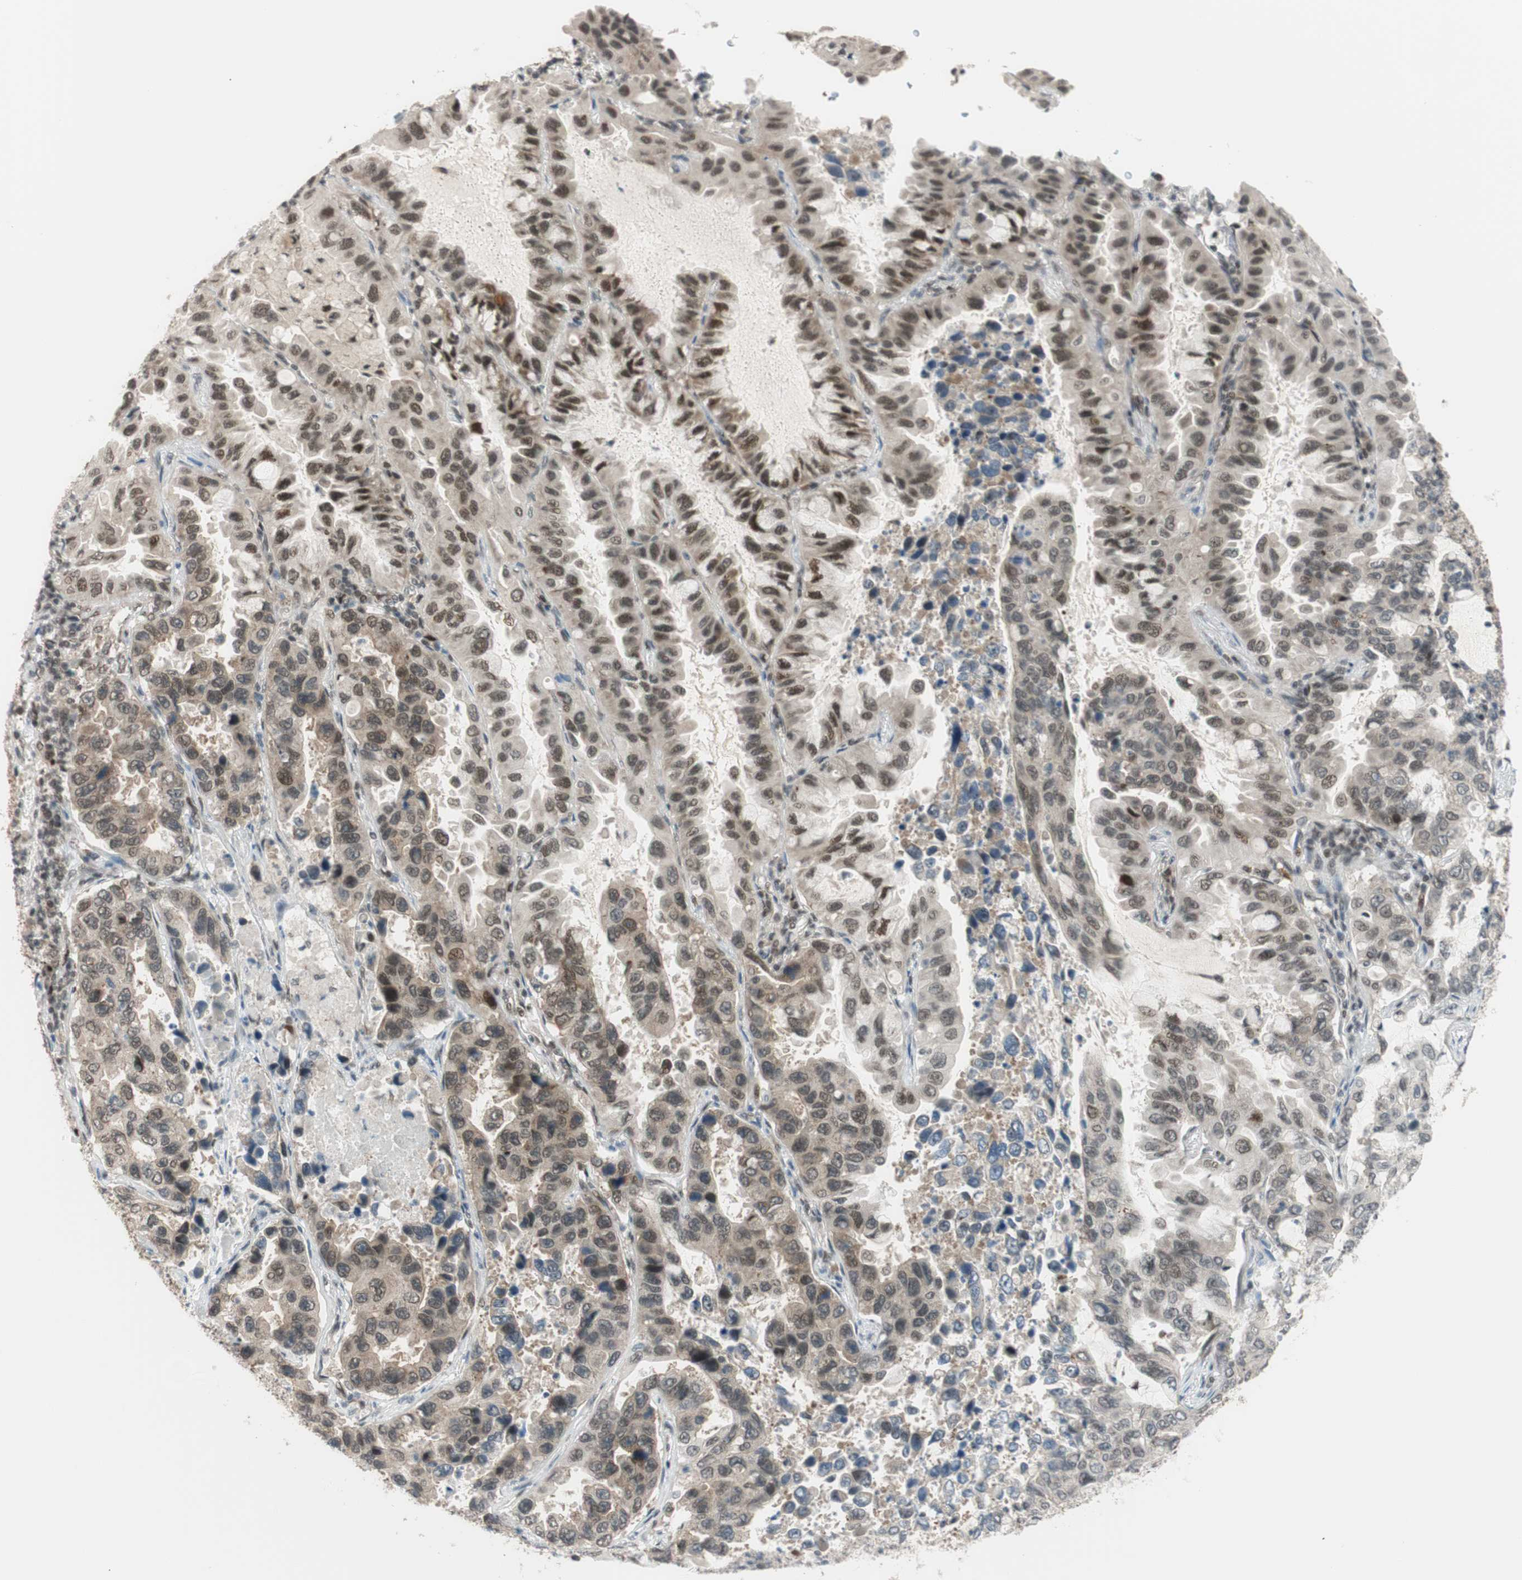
{"staining": {"intensity": "weak", "quantity": ">75%", "location": "cytoplasmic/membranous,nuclear"}, "tissue": "lung cancer", "cell_type": "Tumor cells", "image_type": "cancer", "snomed": [{"axis": "morphology", "description": "Adenocarcinoma, NOS"}, {"axis": "topography", "description": "Lung"}], "caption": "Tumor cells reveal weak cytoplasmic/membranous and nuclear staining in approximately >75% of cells in lung cancer (adenocarcinoma).", "gene": "BRMS1", "patient": {"sex": "male", "age": 64}}